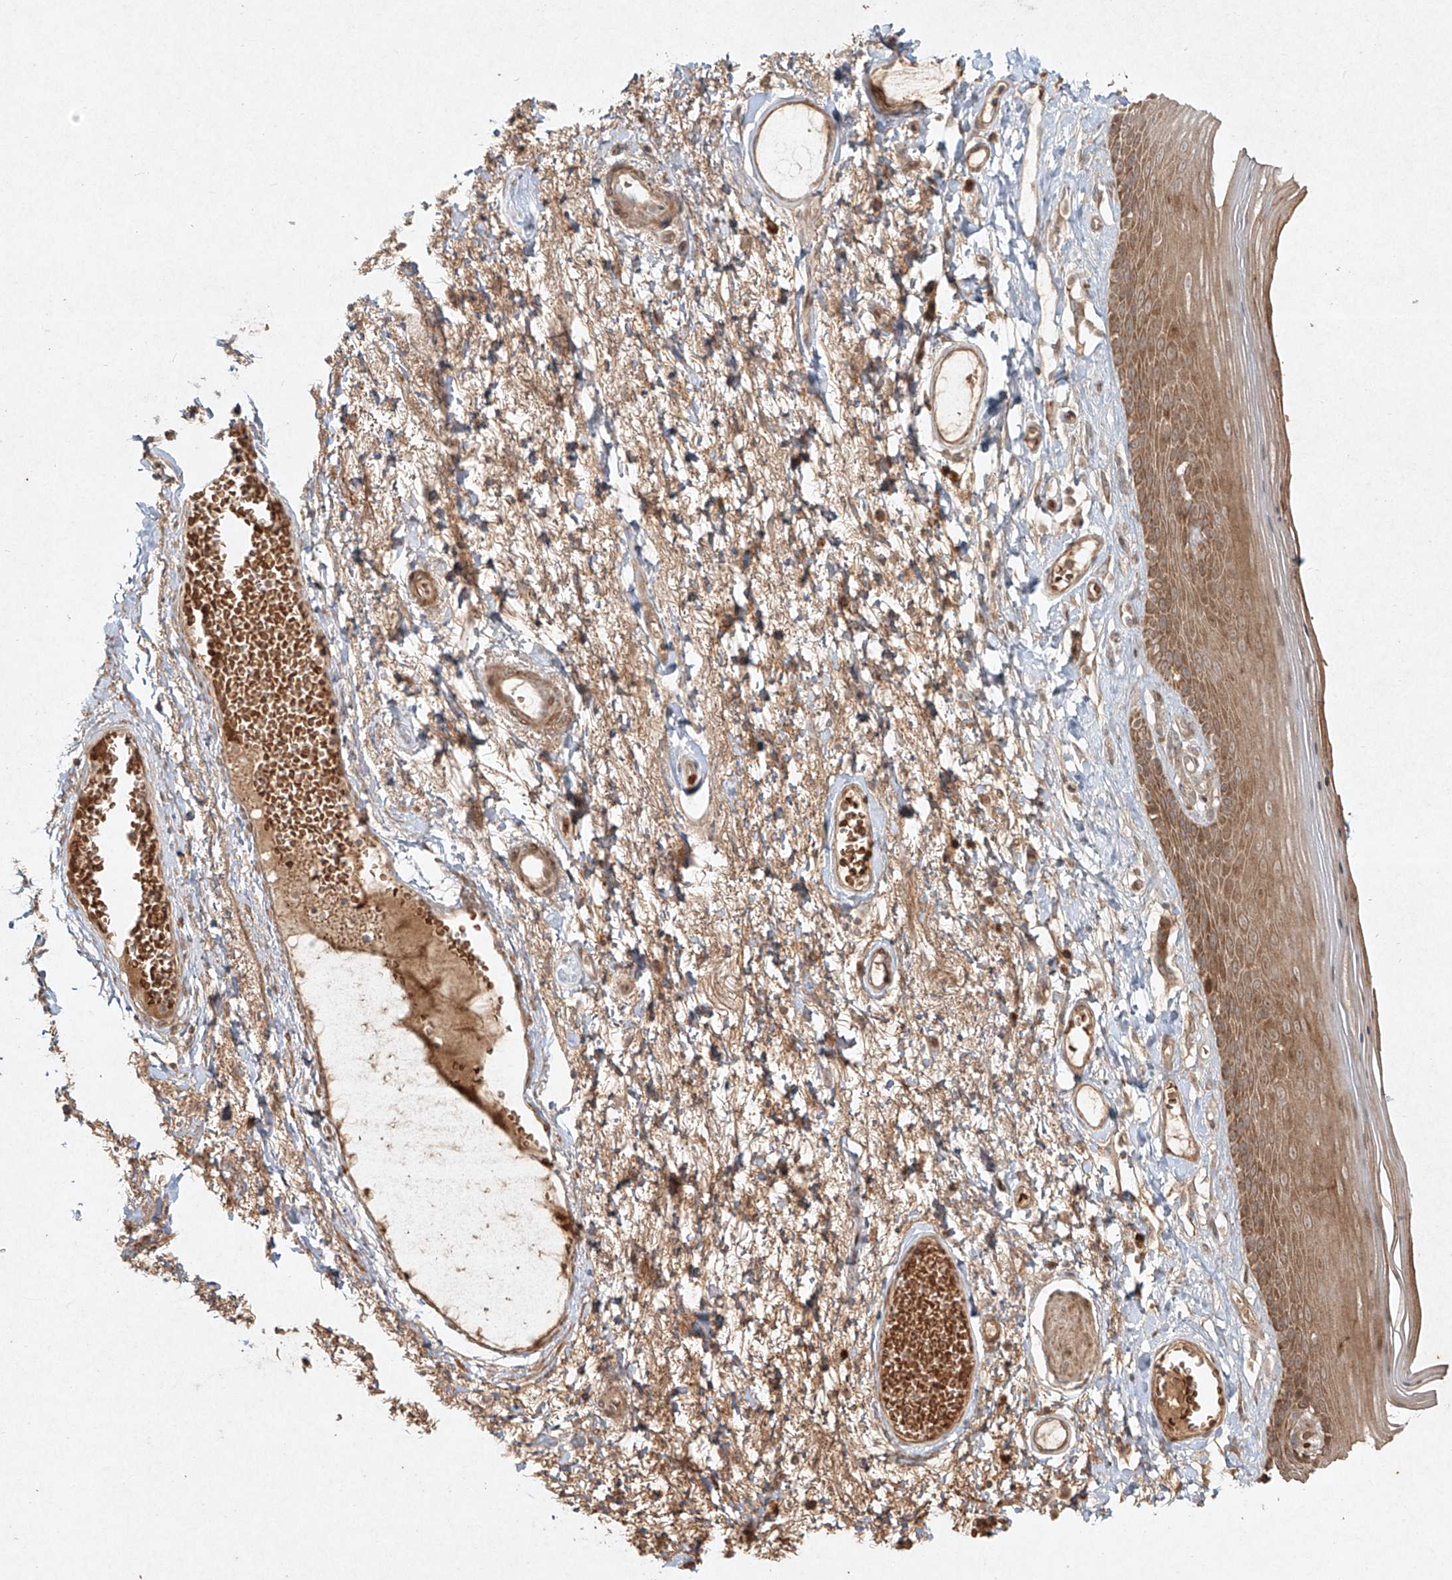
{"staining": {"intensity": "moderate", "quantity": ">75%", "location": "cytoplasmic/membranous"}, "tissue": "skin", "cell_type": "Epidermal cells", "image_type": "normal", "snomed": [{"axis": "morphology", "description": "Normal tissue, NOS"}, {"axis": "topography", "description": "Anal"}], "caption": "Protein analysis of unremarkable skin demonstrates moderate cytoplasmic/membranous expression in approximately >75% of epidermal cells.", "gene": "CYYR1", "patient": {"sex": "male", "age": 69}}